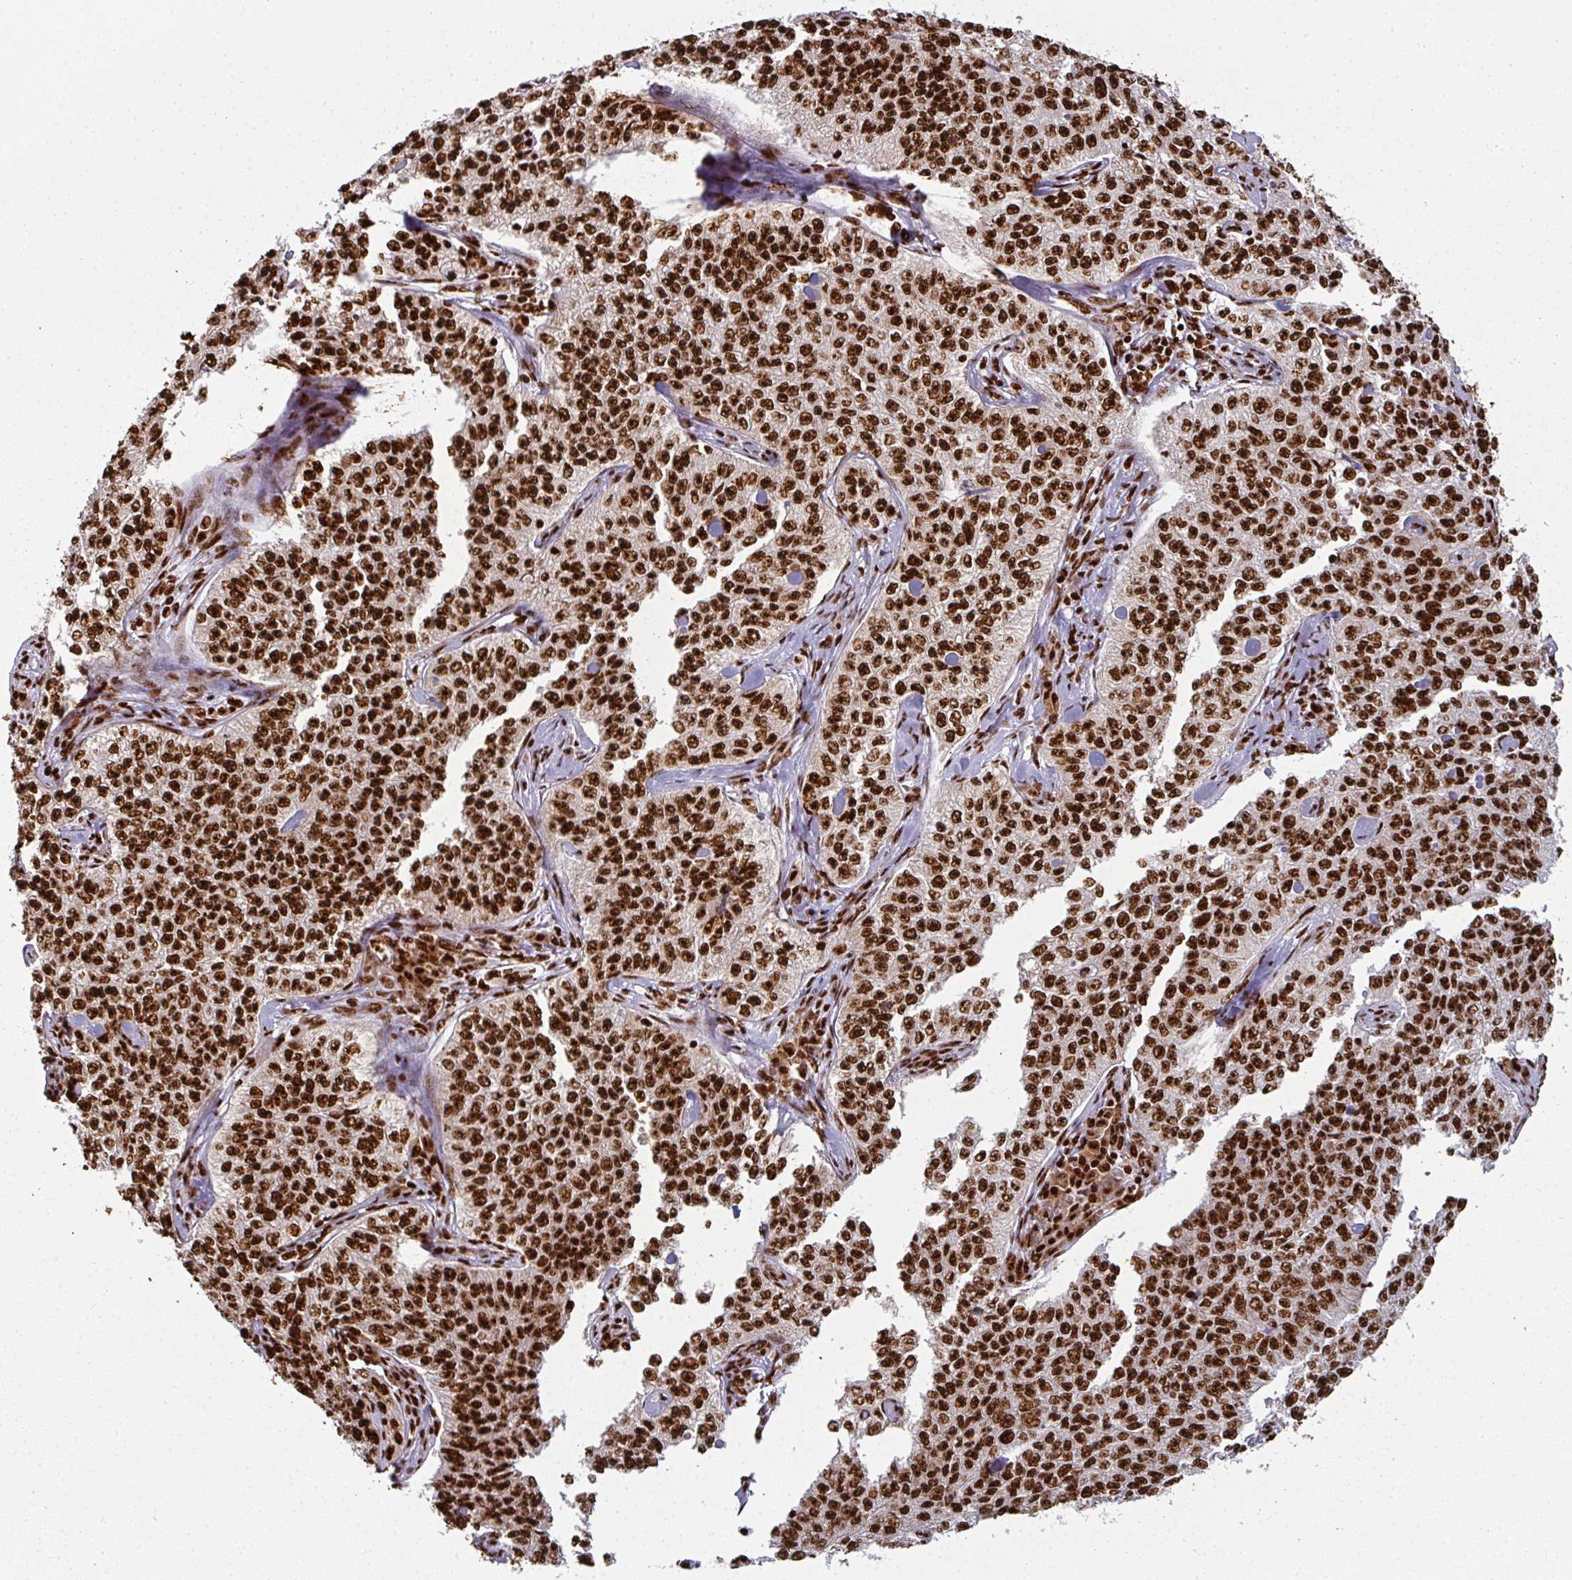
{"staining": {"intensity": "strong", "quantity": ">75%", "location": "nuclear"}, "tissue": "cervical cancer", "cell_type": "Tumor cells", "image_type": "cancer", "snomed": [{"axis": "morphology", "description": "Squamous cell carcinoma, NOS"}, {"axis": "topography", "description": "Cervix"}], "caption": "Immunohistochemistry photomicrograph of cervical squamous cell carcinoma stained for a protein (brown), which demonstrates high levels of strong nuclear staining in approximately >75% of tumor cells.", "gene": "SIK3", "patient": {"sex": "female", "age": 35}}